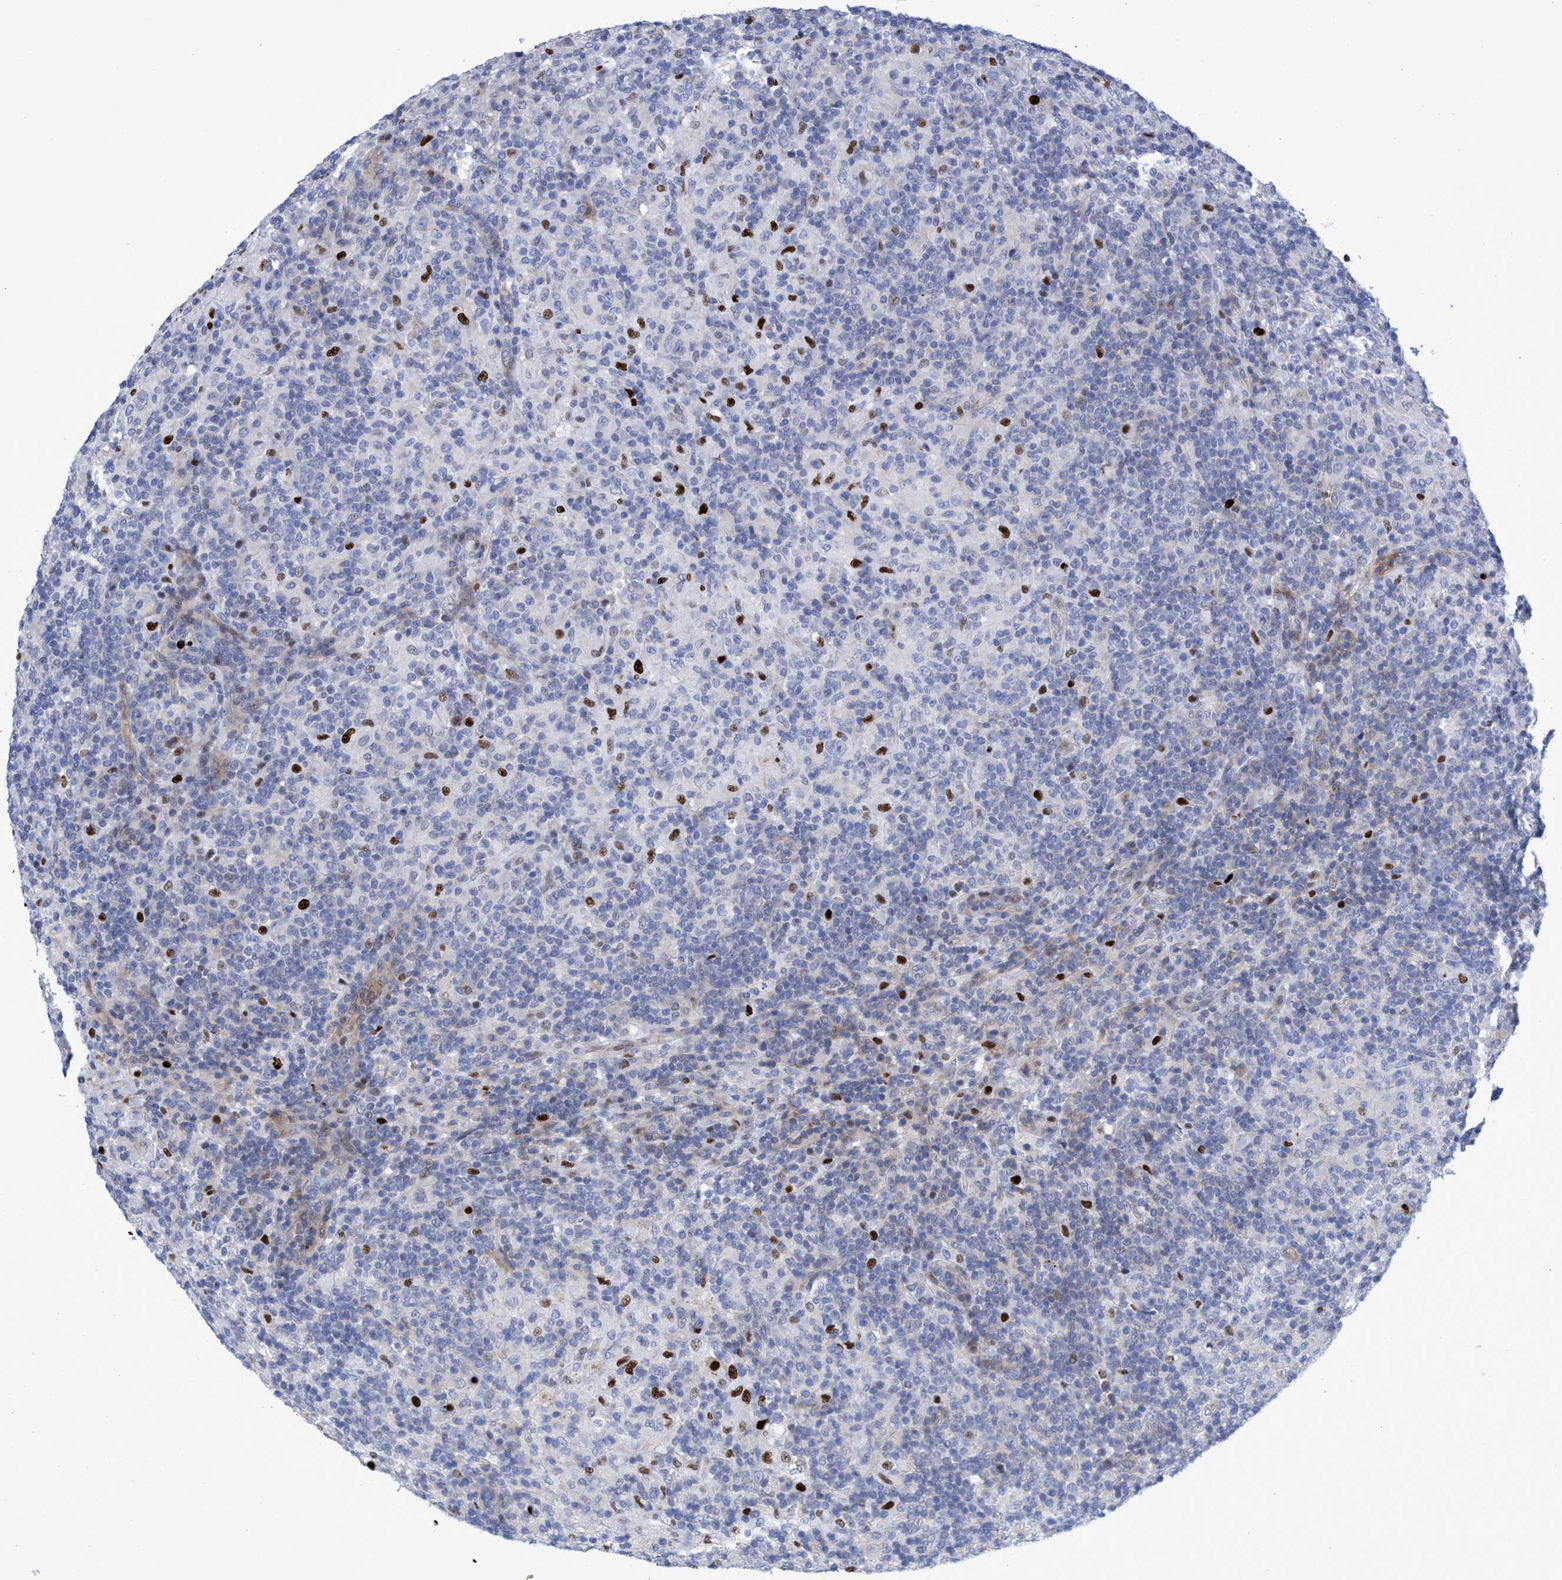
{"staining": {"intensity": "negative", "quantity": "none", "location": "none"}, "tissue": "lymphoma", "cell_type": "Tumor cells", "image_type": "cancer", "snomed": [{"axis": "morphology", "description": "Hodgkin's disease, NOS"}, {"axis": "topography", "description": "Lymph node"}], "caption": "There is no significant positivity in tumor cells of lymphoma.", "gene": "R3HCC1", "patient": {"sex": "male", "age": 70}}